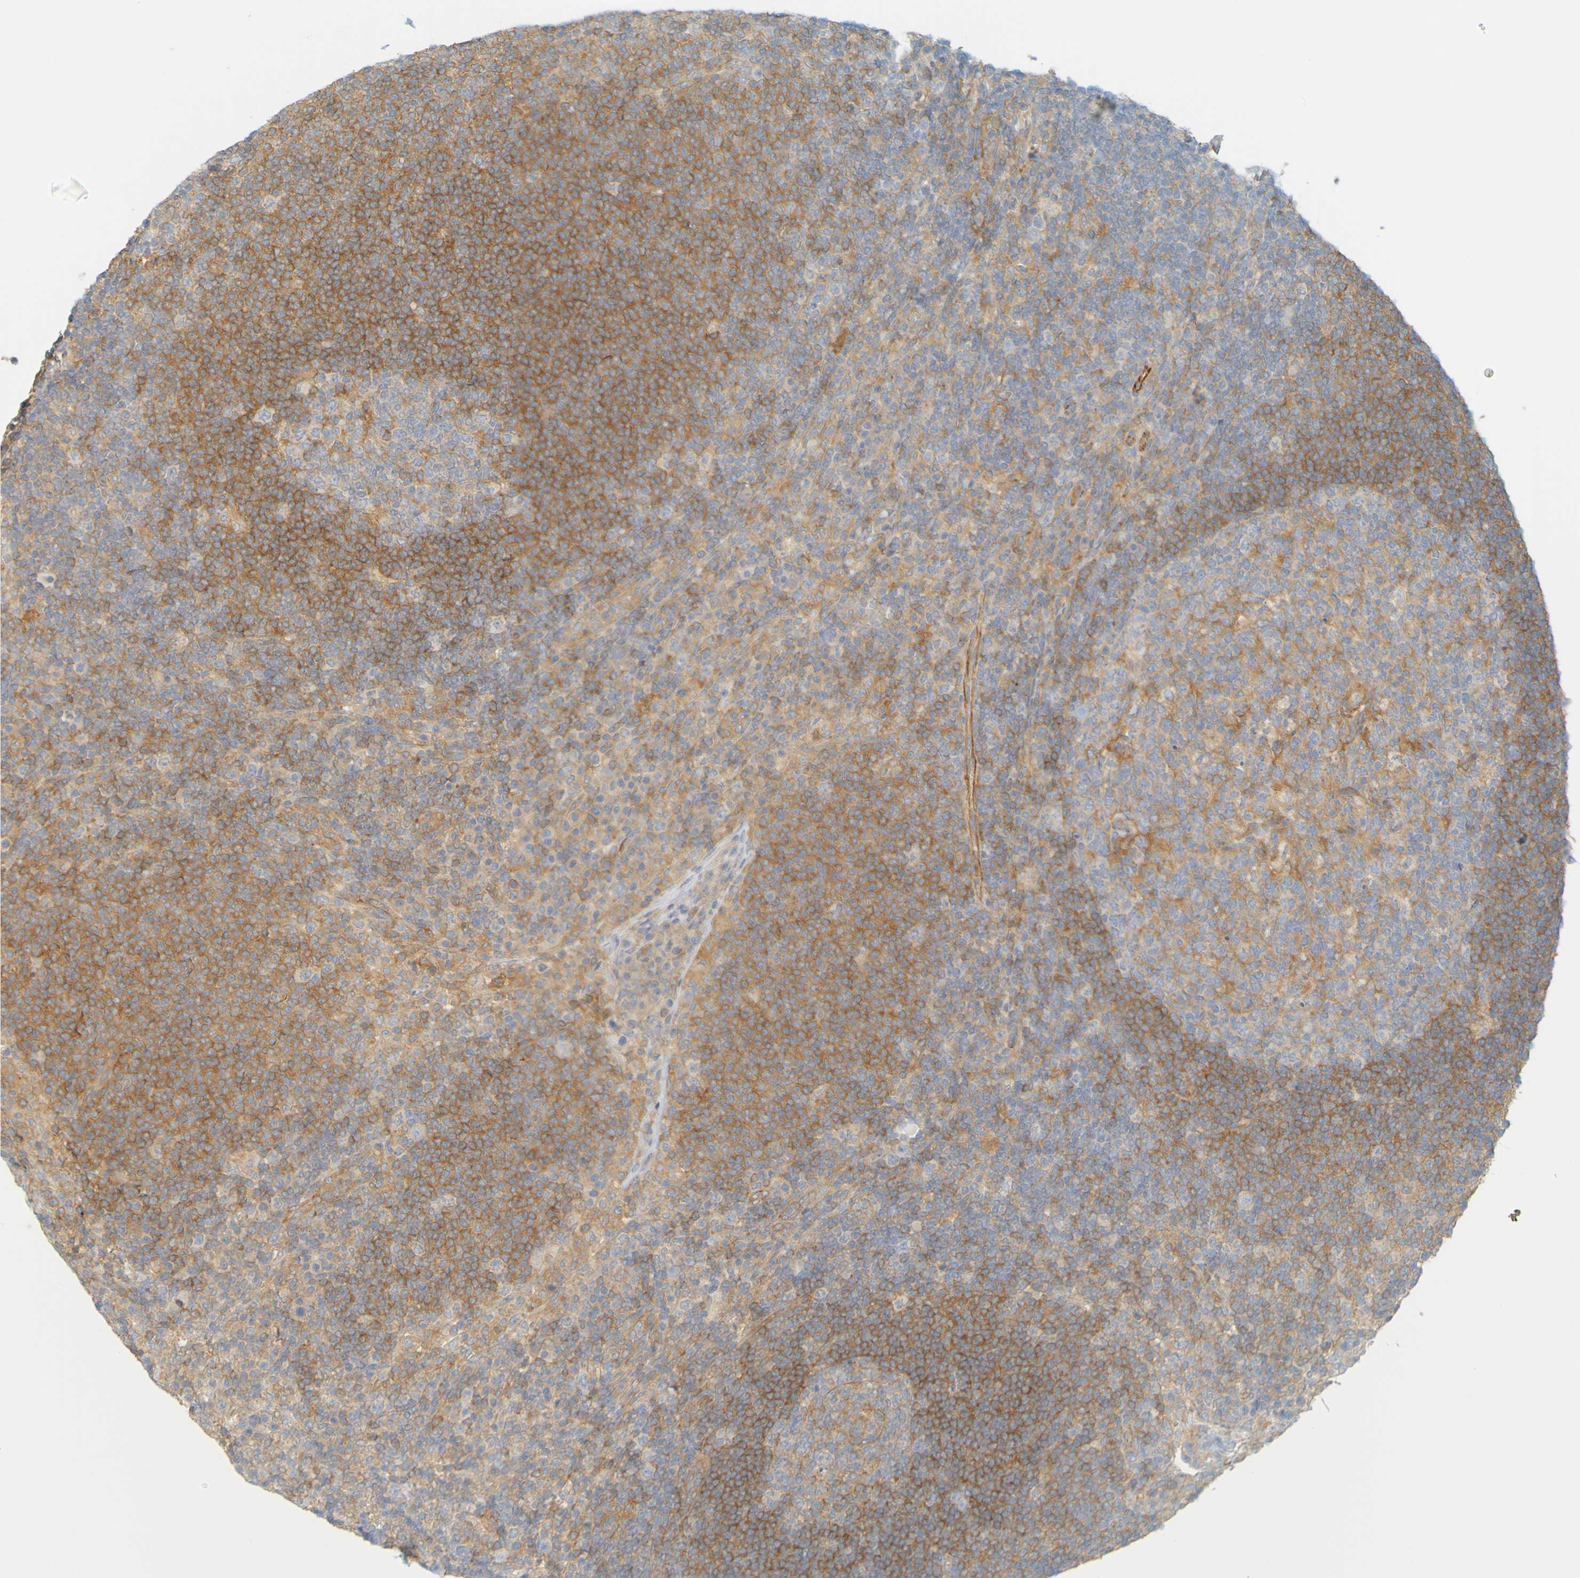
{"staining": {"intensity": "weak", "quantity": "25%-75%", "location": "cytoplasmic/membranous"}, "tissue": "lymph node", "cell_type": "Germinal center cells", "image_type": "normal", "snomed": [{"axis": "morphology", "description": "Normal tissue, NOS"}, {"axis": "topography", "description": "Lymph node"}], "caption": "Germinal center cells show low levels of weak cytoplasmic/membranous expression in about 25%-75% of cells in normal lymph node. The staining was performed using DAB (3,3'-diaminobenzidine) to visualize the protein expression in brown, while the nuclei were stained in blue with hematoxylin (Magnification: 20x).", "gene": "APPL1", "patient": {"sex": "female", "age": 53}}